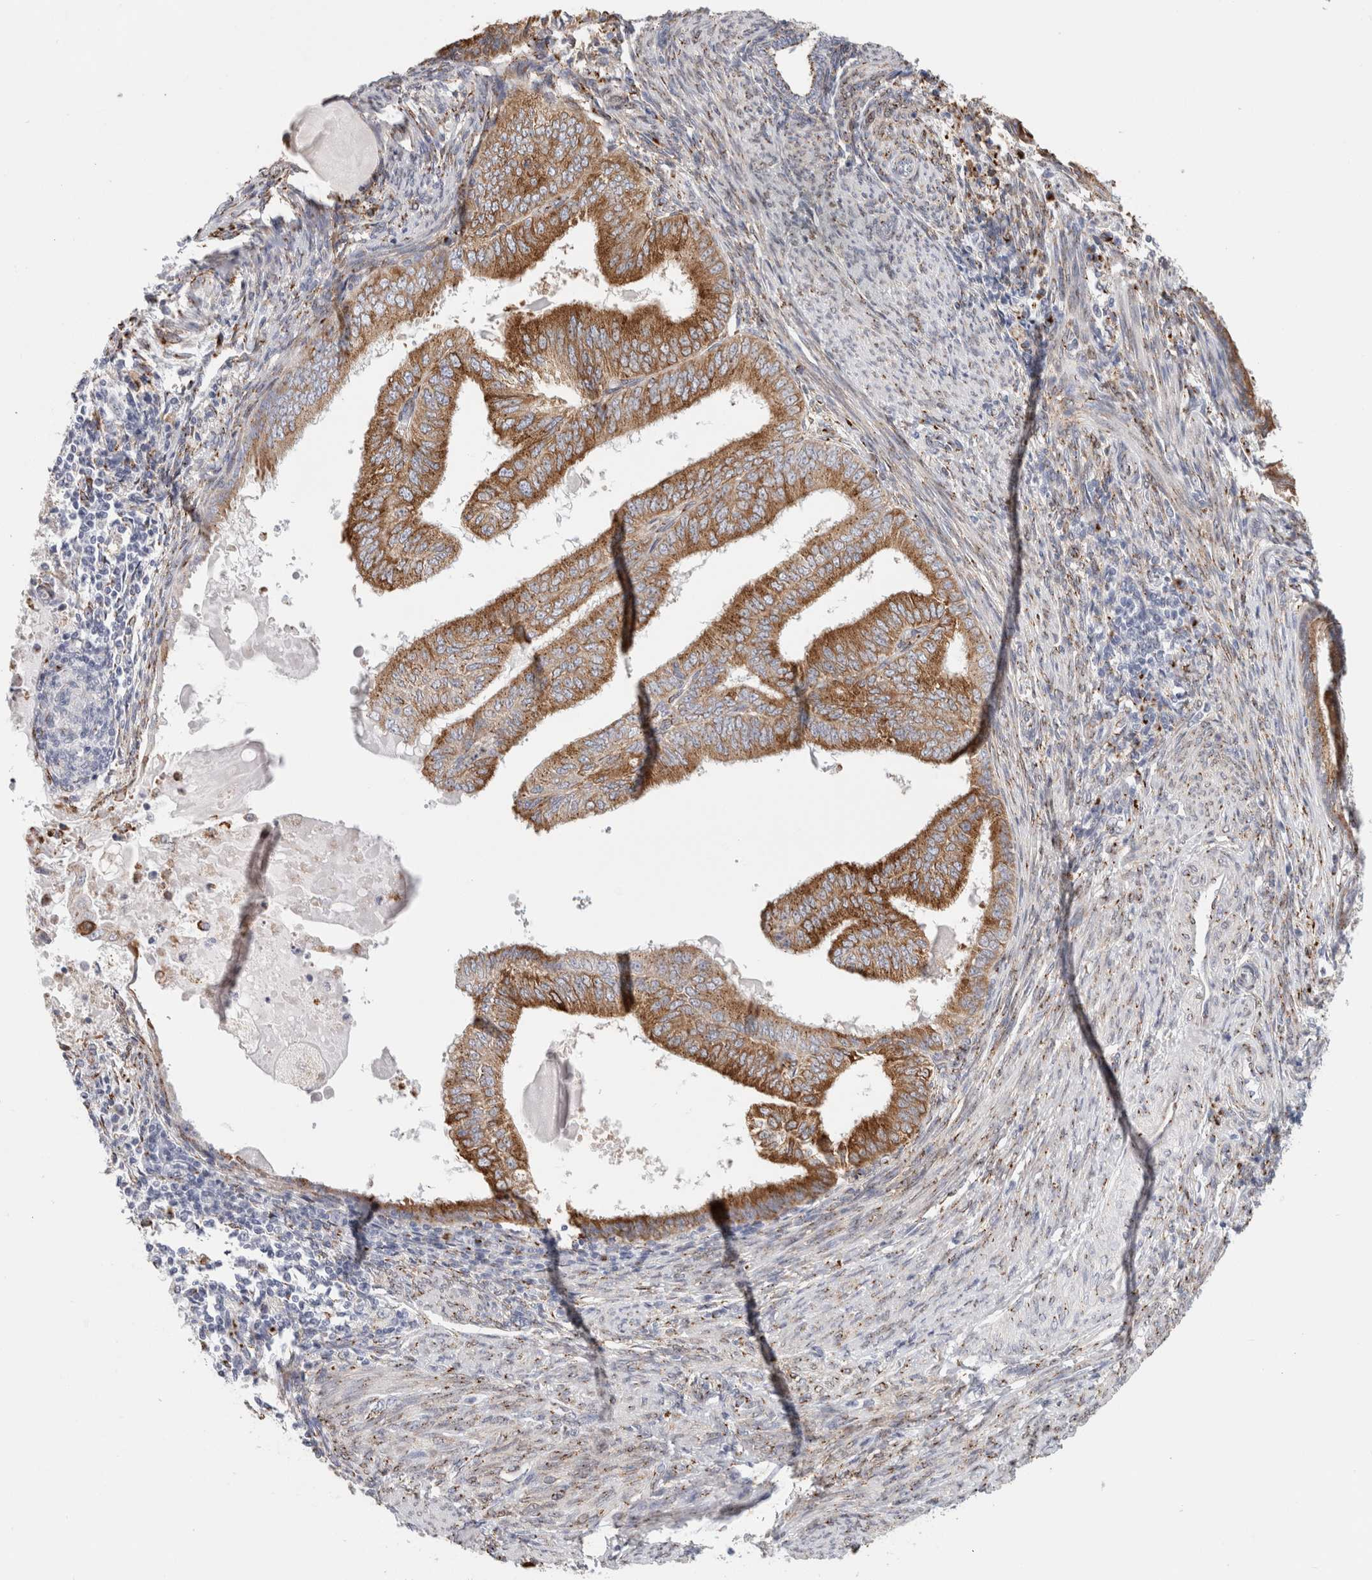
{"staining": {"intensity": "moderate", "quantity": ">75%", "location": "cytoplasmic/membranous"}, "tissue": "endometrial cancer", "cell_type": "Tumor cells", "image_type": "cancer", "snomed": [{"axis": "morphology", "description": "Adenocarcinoma, NOS"}, {"axis": "topography", "description": "Endometrium"}], "caption": "Human adenocarcinoma (endometrial) stained with a protein marker shows moderate staining in tumor cells.", "gene": "MCFD2", "patient": {"sex": "female", "age": 58}}